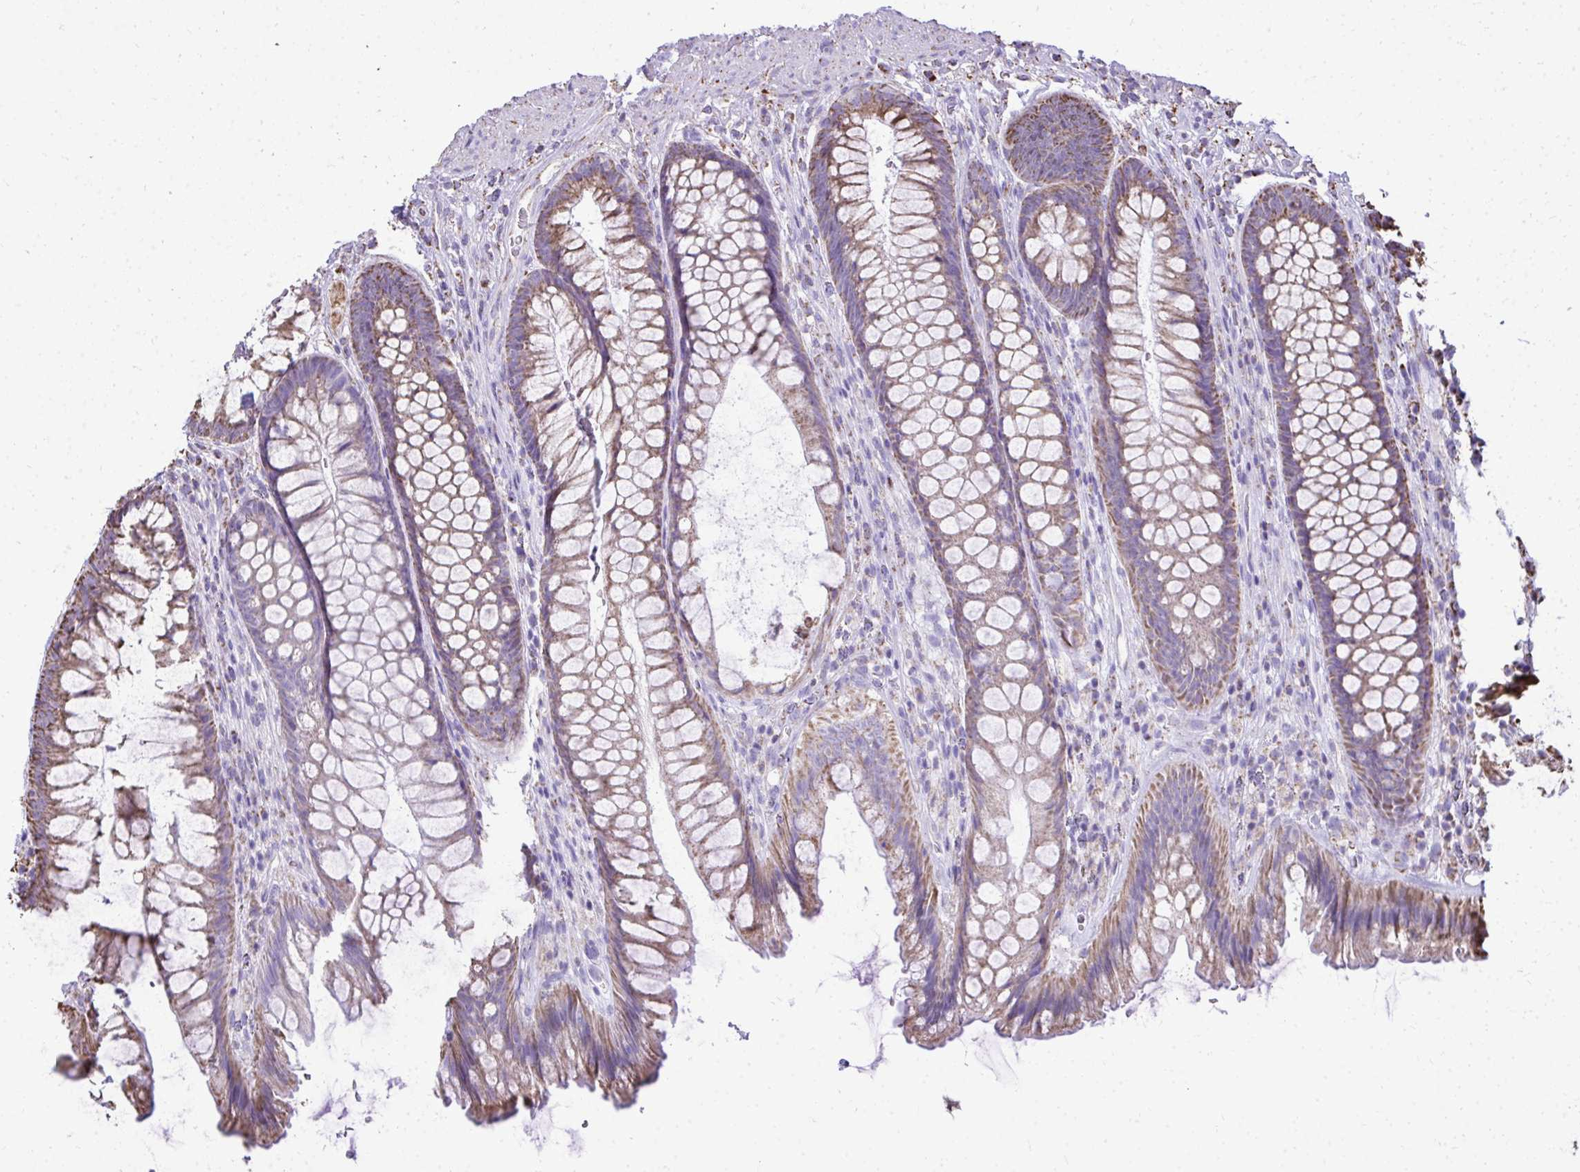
{"staining": {"intensity": "moderate", "quantity": ">75%", "location": "cytoplasmic/membranous"}, "tissue": "rectum", "cell_type": "Glandular cells", "image_type": "normal", "snomed": [{"axis": "morphology", "description": "Normal tissue, NOS"}, {"axis": "topography", "description": "Rectum"}], "caption": "This micrograph demonstrates immunohistochemistry staining of benign human rectum, with medium moderate cytoplasmic/membranous staining in approximately >75% of glandular cells.", "gene": "MPZL2", "patient": {"sex": "male", "age": 53}}